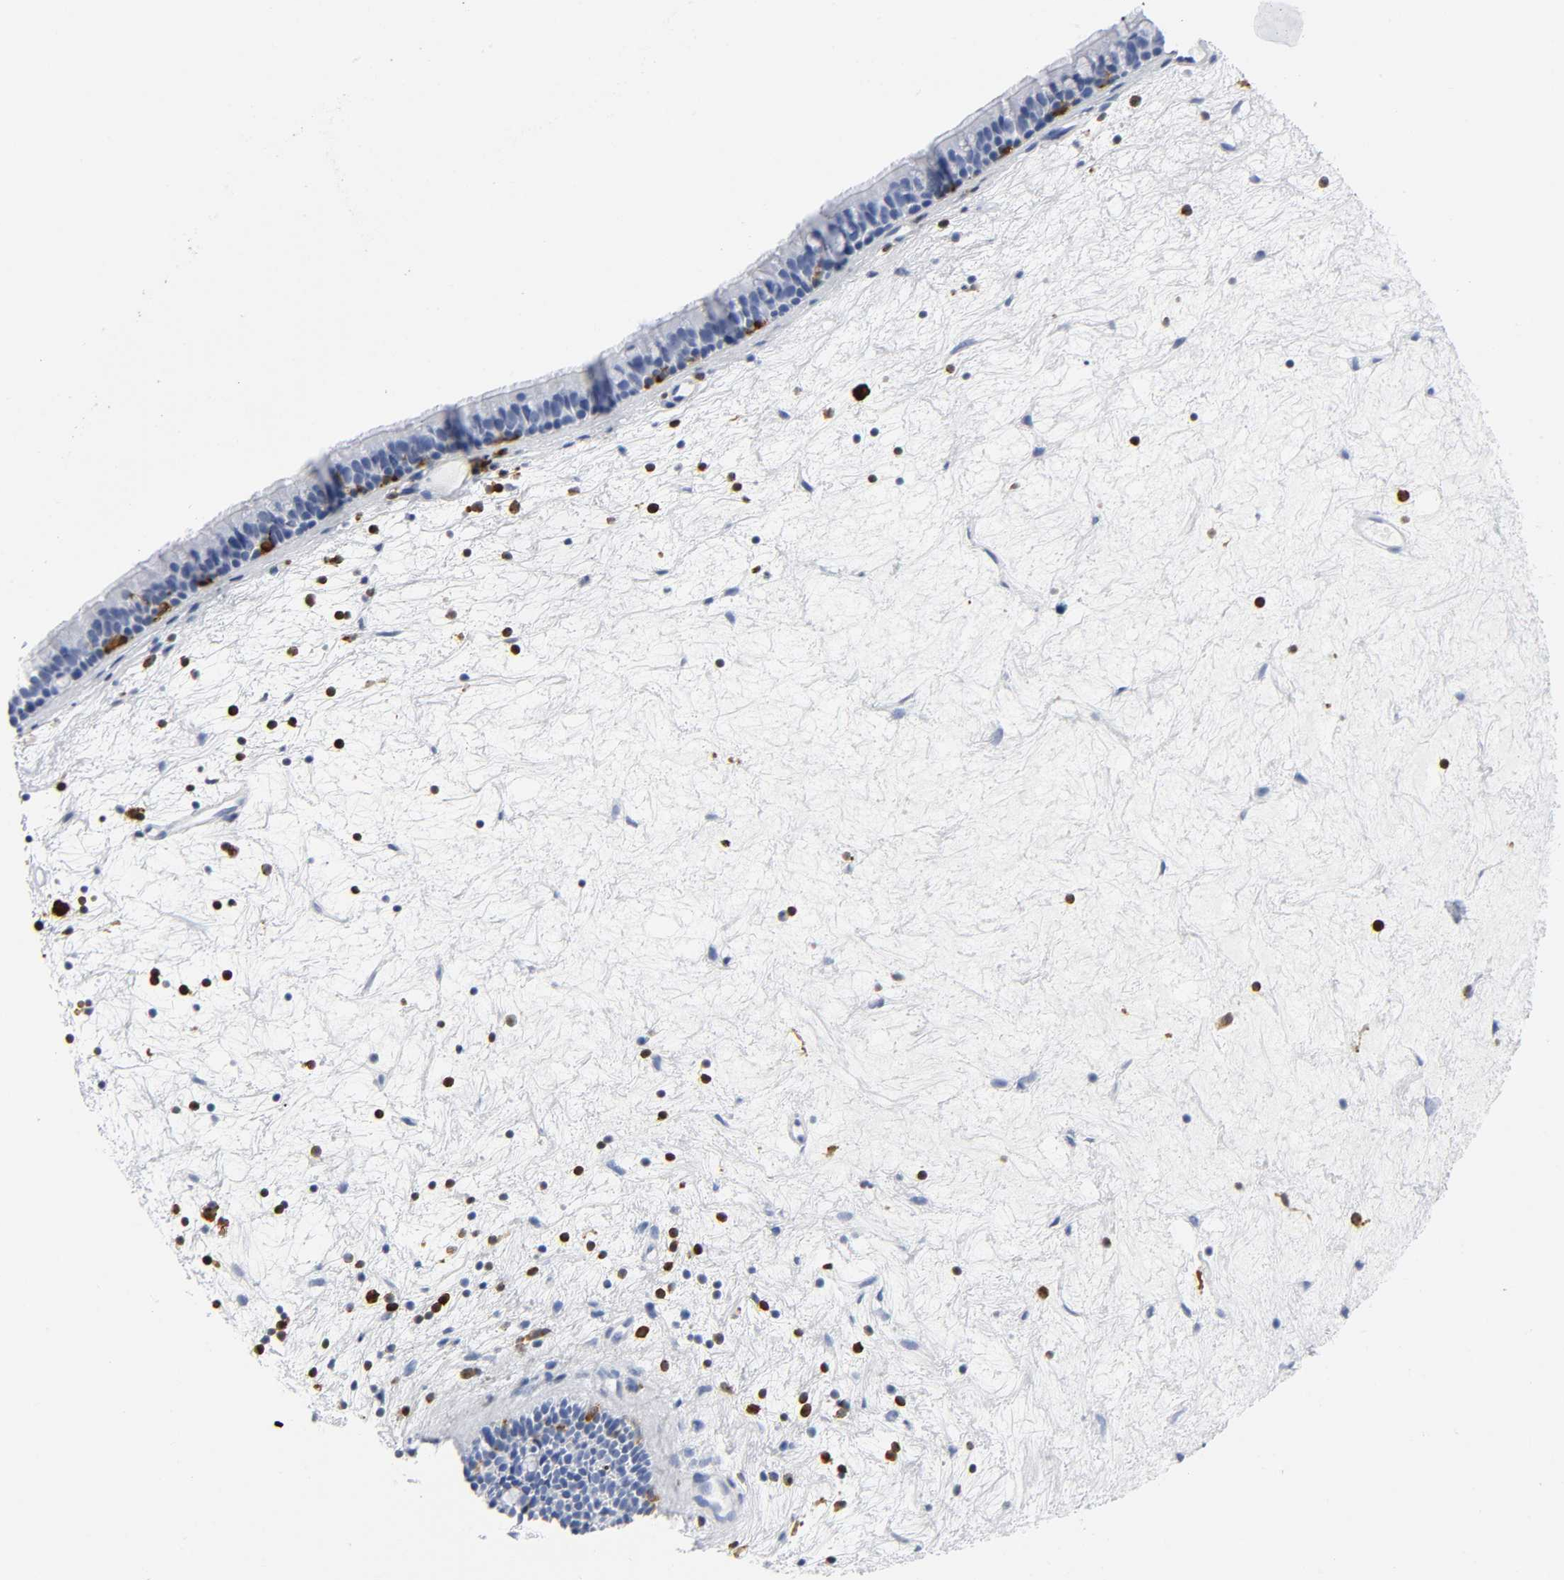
{"staining": {"intensity": "negative", "quantity": "none", "location": "none"}, "tissue": "nasopharynx", "cell_type": "Respiratory epithelial cells", "image_type": "normal", "snomed": [{"axis": "morphology", "description": "Normal tissue, NOS"}, {"axis": "topography", "description": "Nasopharynx"}], "caption": "Nasopharynx was stained to show a protein in brown. There is no significant expression in respiratory epithelial cells. Brightfield microscopy of immunohistochemistry stained with DAB (brown) and hematoxylin (blue), captured at high magnification.", "gene": "DOK2", "patient": {"sex": "female", "age": 78}}